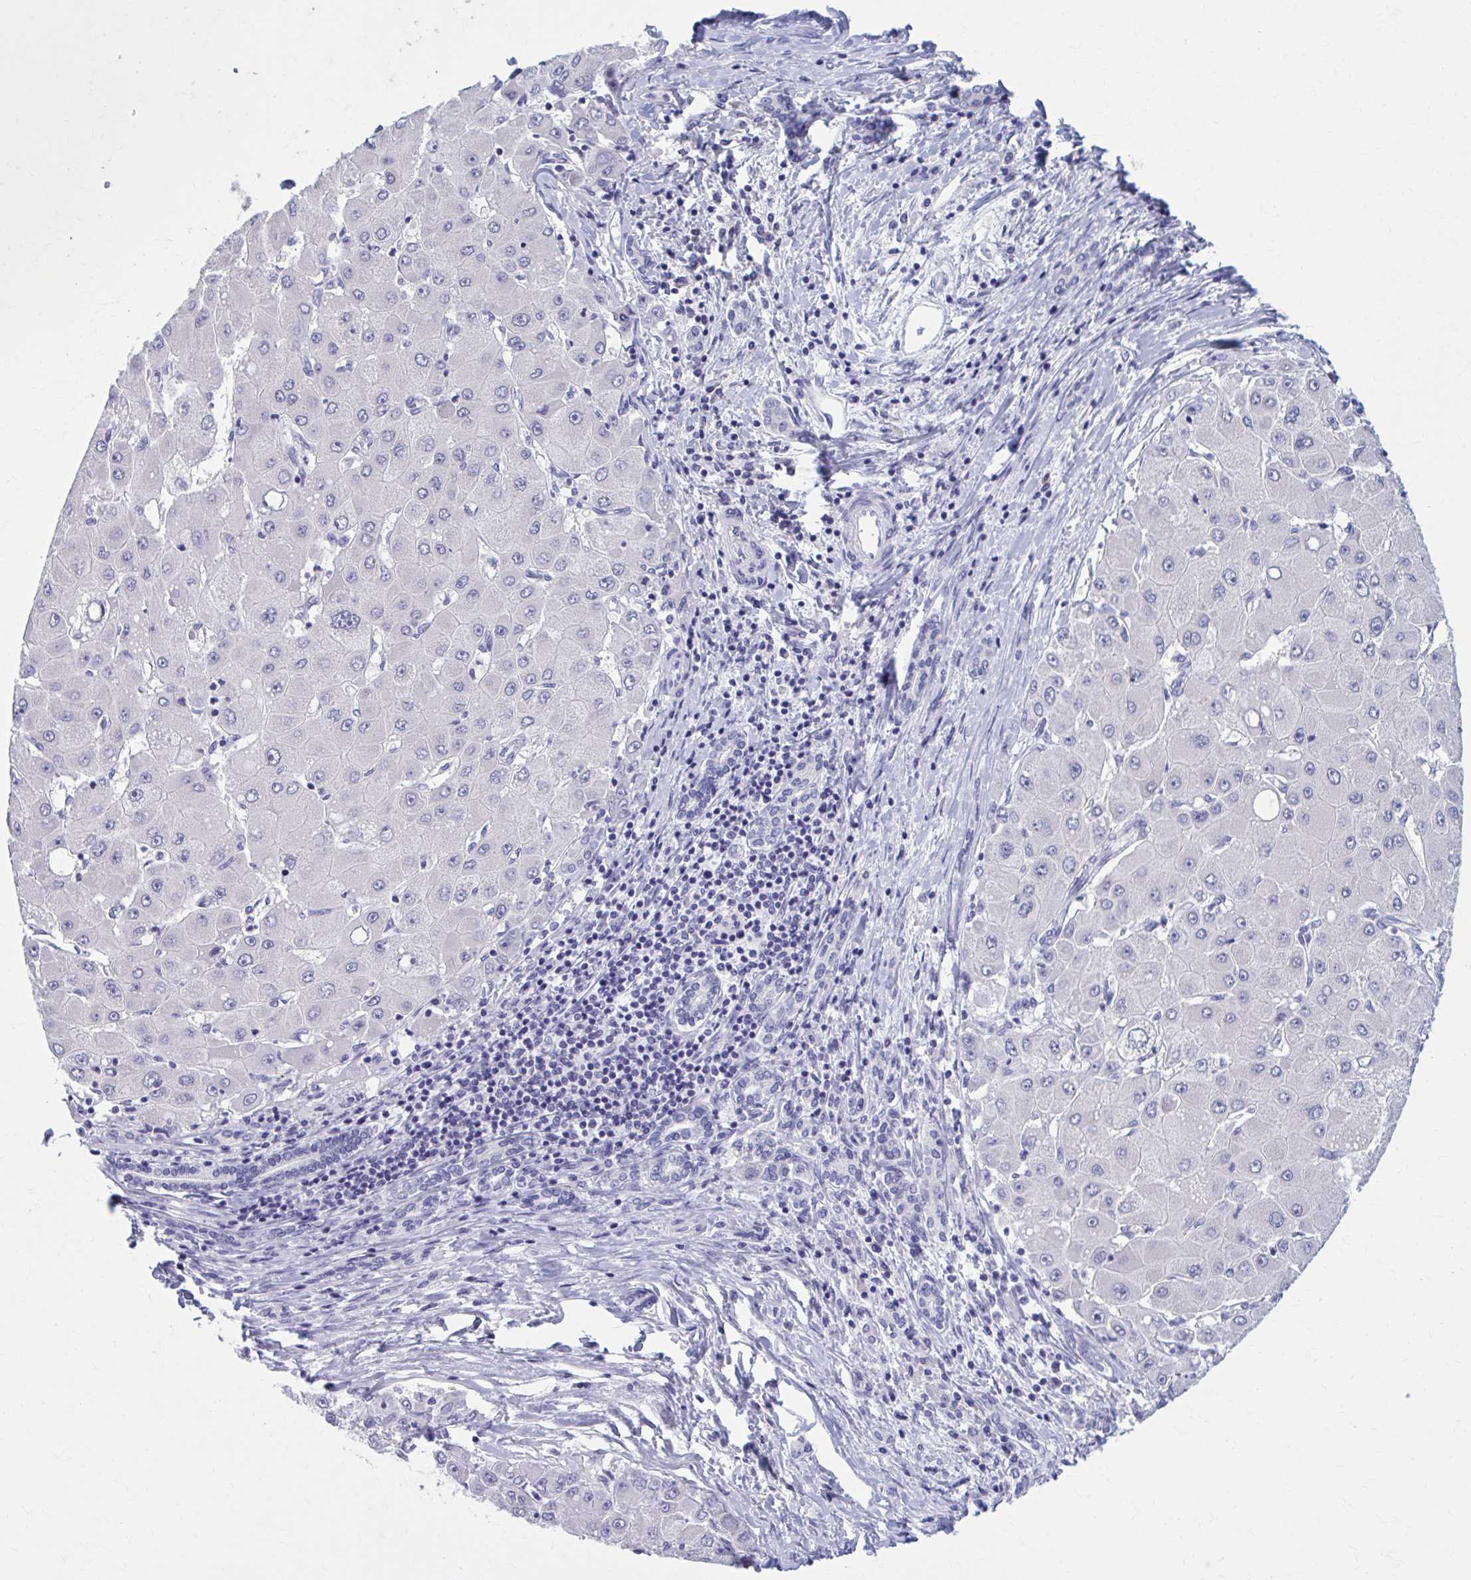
{"staining": {"intensity": "negative", "quantity": "none", "location": "none"}, "tissue": "liver cancer", "cell_type": "Tumor cells", "image_type": "cancer", "snomed": [{"axis": "morphology", "description": "Carcinoma, Hepatocellular, NOS"}, {"axis": "topography", "description": "Liver"}], "caption": "Liver cancer was stained to show a protein in brown. There is no significant positivity in tumor cells.", "gene": "CCDC105", "patient": {"sex": "male", "age": 40}}